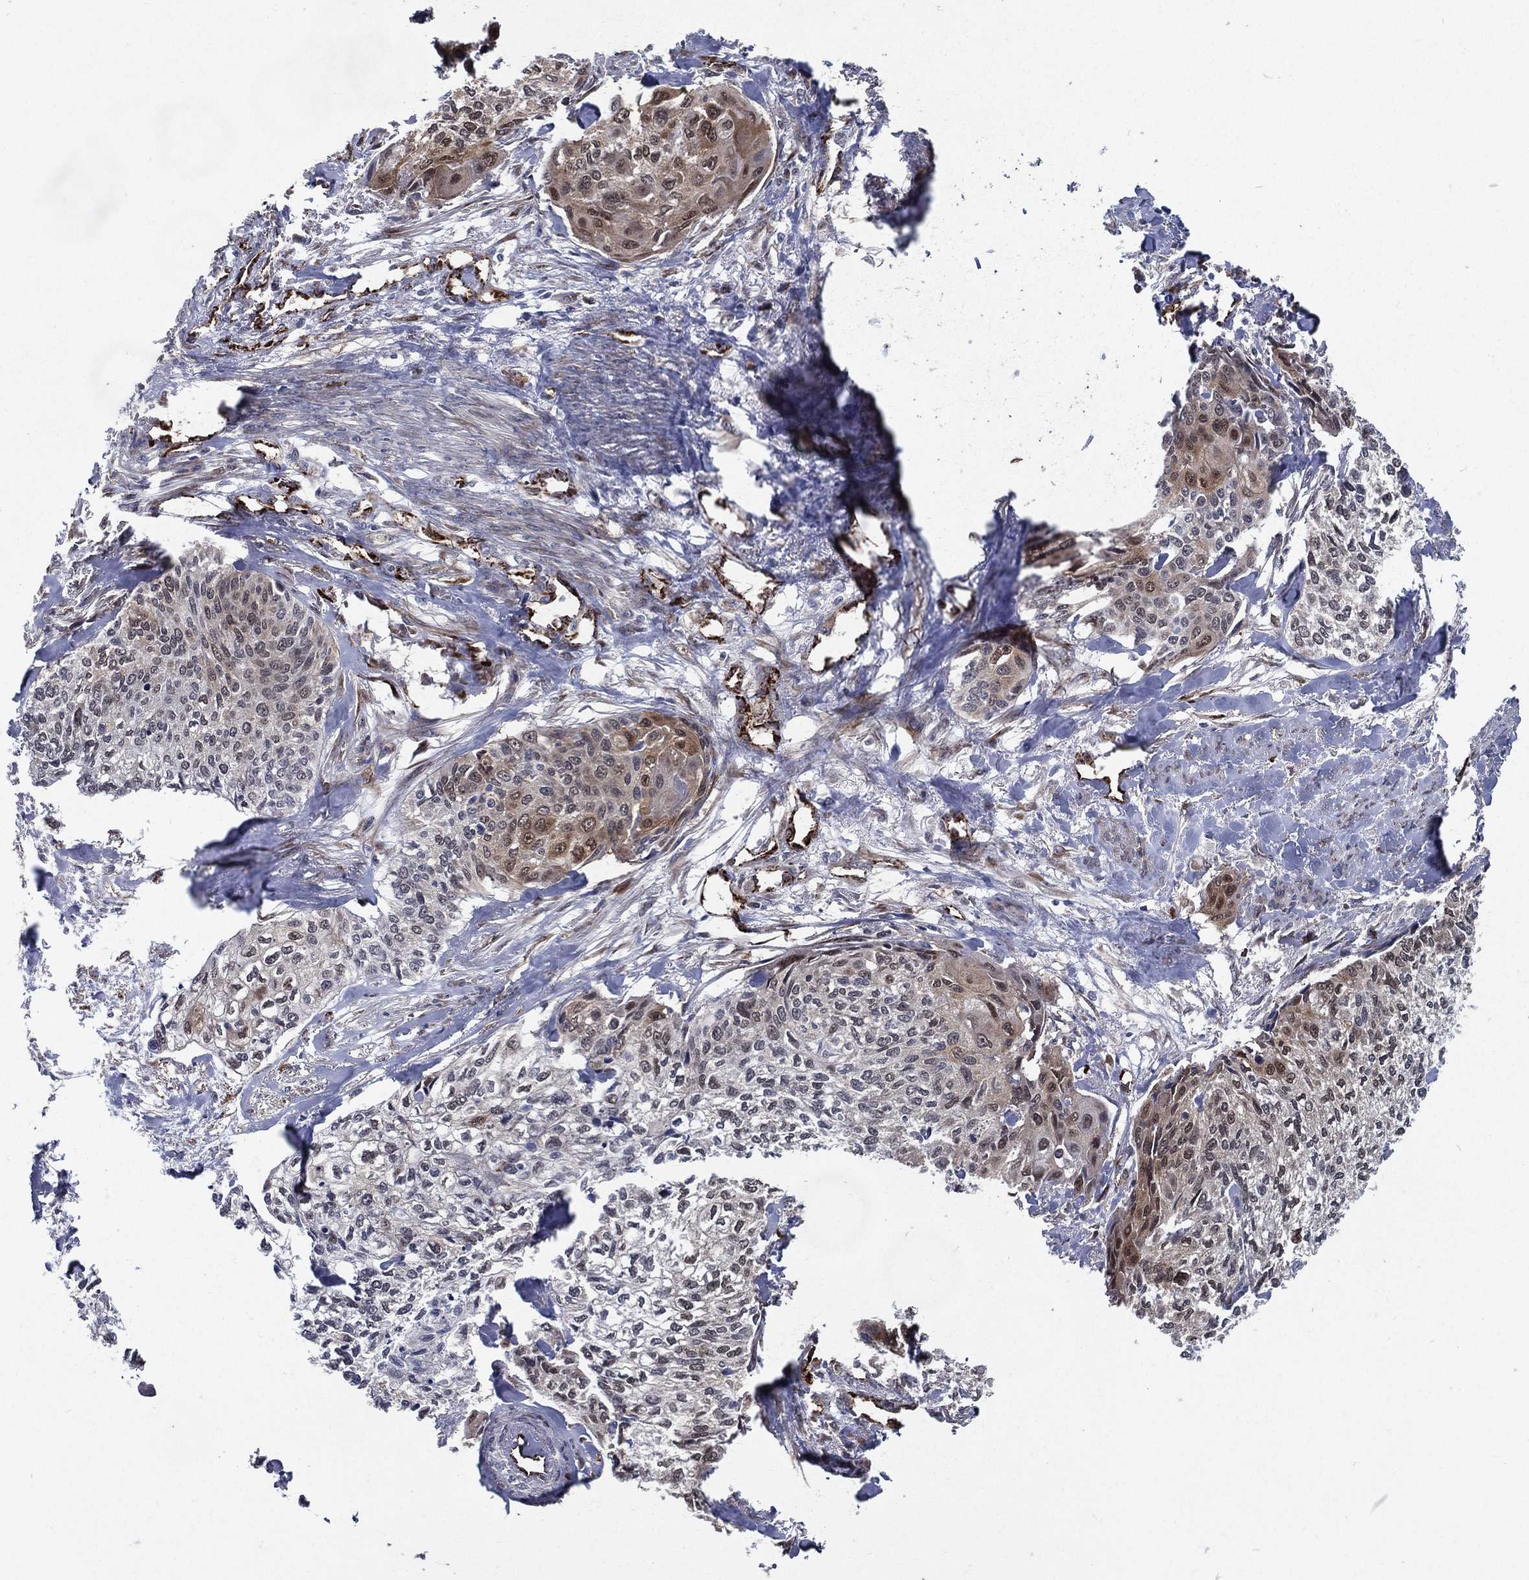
{"staining": {"intensity": "moderate", "quantity": "<25%", "location": "nuclear"}, "tissue": "cervical cancer", "cell_type": "Tumor cells", "image_type": "cancer", "snomed": [{"axis": "morphology", "description": "Squamous cell carcinoma, NOS"}, {"axis": "topography", "description": "Cervix"}], "caption": "Protein staining of cervical cancer (squamous cell carcinoma) tissue displays moderate nuclear positivity in approximately <25% of tumor cells.", "gene": "ARHGAP11A", "patient": {"sex": "female", "age": 58}}